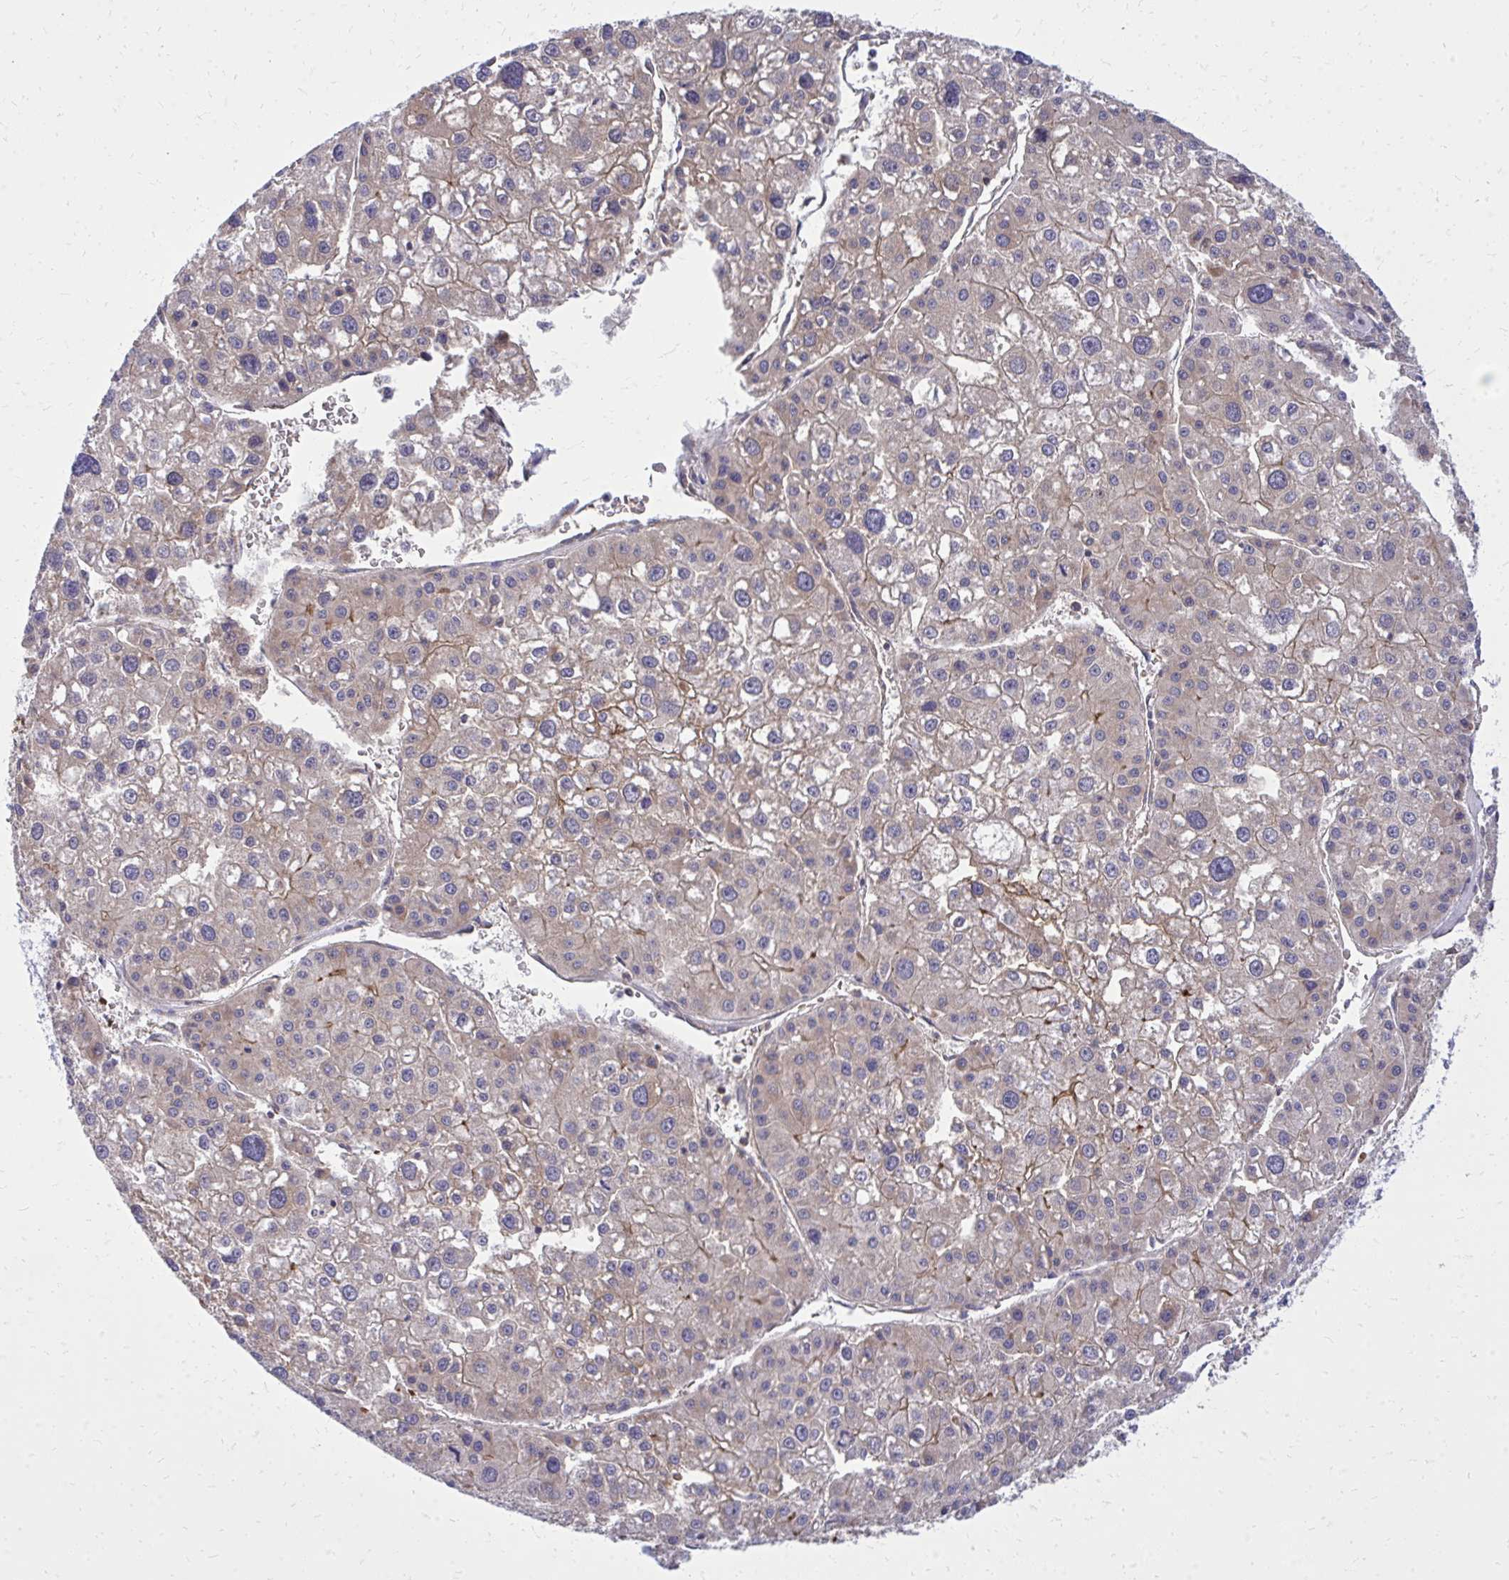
{"staining": {"intensity": "weak", "quantity": "25%-75%", "location": "cytoplasmic/membranous"}, "tissue": "liver cancer", "cell_type": "Tumor cells", "image_type": "cancer", "snomed": [{"axis": "morphology", "description": "Carcinoma, Hepatocellular, NOS"}, {"axis": "topography", "description": "Liver"}], "caption": "Liver cancer (hepatocellular carcinoma) was stained to show a protein in brown. There is low levels of weak cytoplasmic/membranous expression in approximately 25%-75% of tumor cells. The staining was performed using DAB (3,3'-diaminobenzidine), with brown indicating positive protein expression. Nuclei are stained blue with hematoxylin.", "gene": "PDK4", "patient": {"sex": "male", "age": 73}}